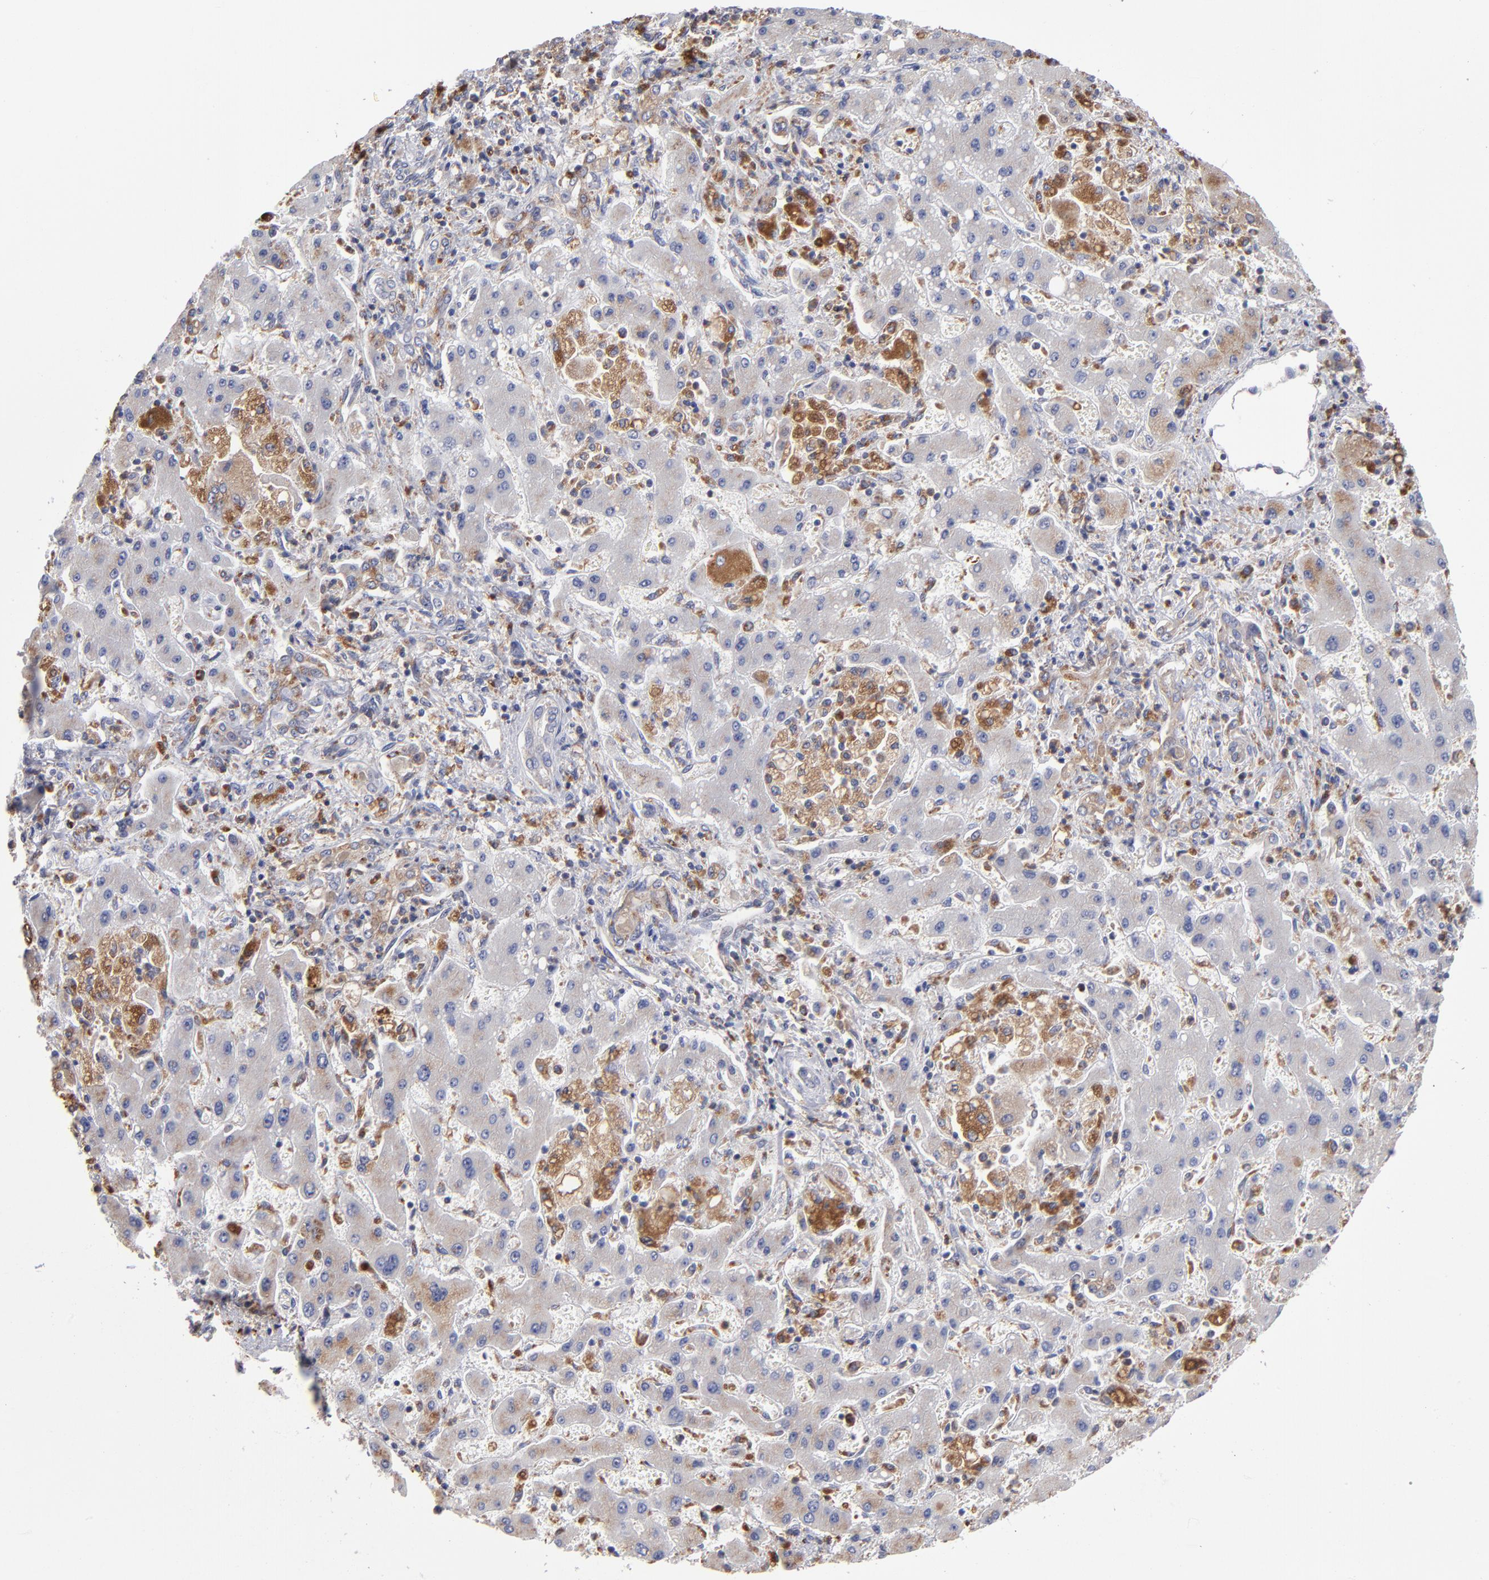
{"staining": {"intensity": "strong", "quantity": "<25%", "location": "cytoplasmic/membranous"}, "tissue": "liver cancer", "cell_type": "Tumor cells", "image_type": "cancer", "snomed": [{"axis": "morphology", "description": "Cholangiocarcinoma"}, {"axis": "topography", "description": "Liver"}], "caption": "Immunohistochemical staining of liver cancer (cholangiocarcinoma) shows medium levels of strong cytoplasmic/membranous expression in approximately <25% of tumor cells. (DAB (3,3'-diaminobenzidine) = brown stain, brightfield microscopy at high magnification).", "gene": "RRAGB", "patient": {"sex": "male", "age": 50}}